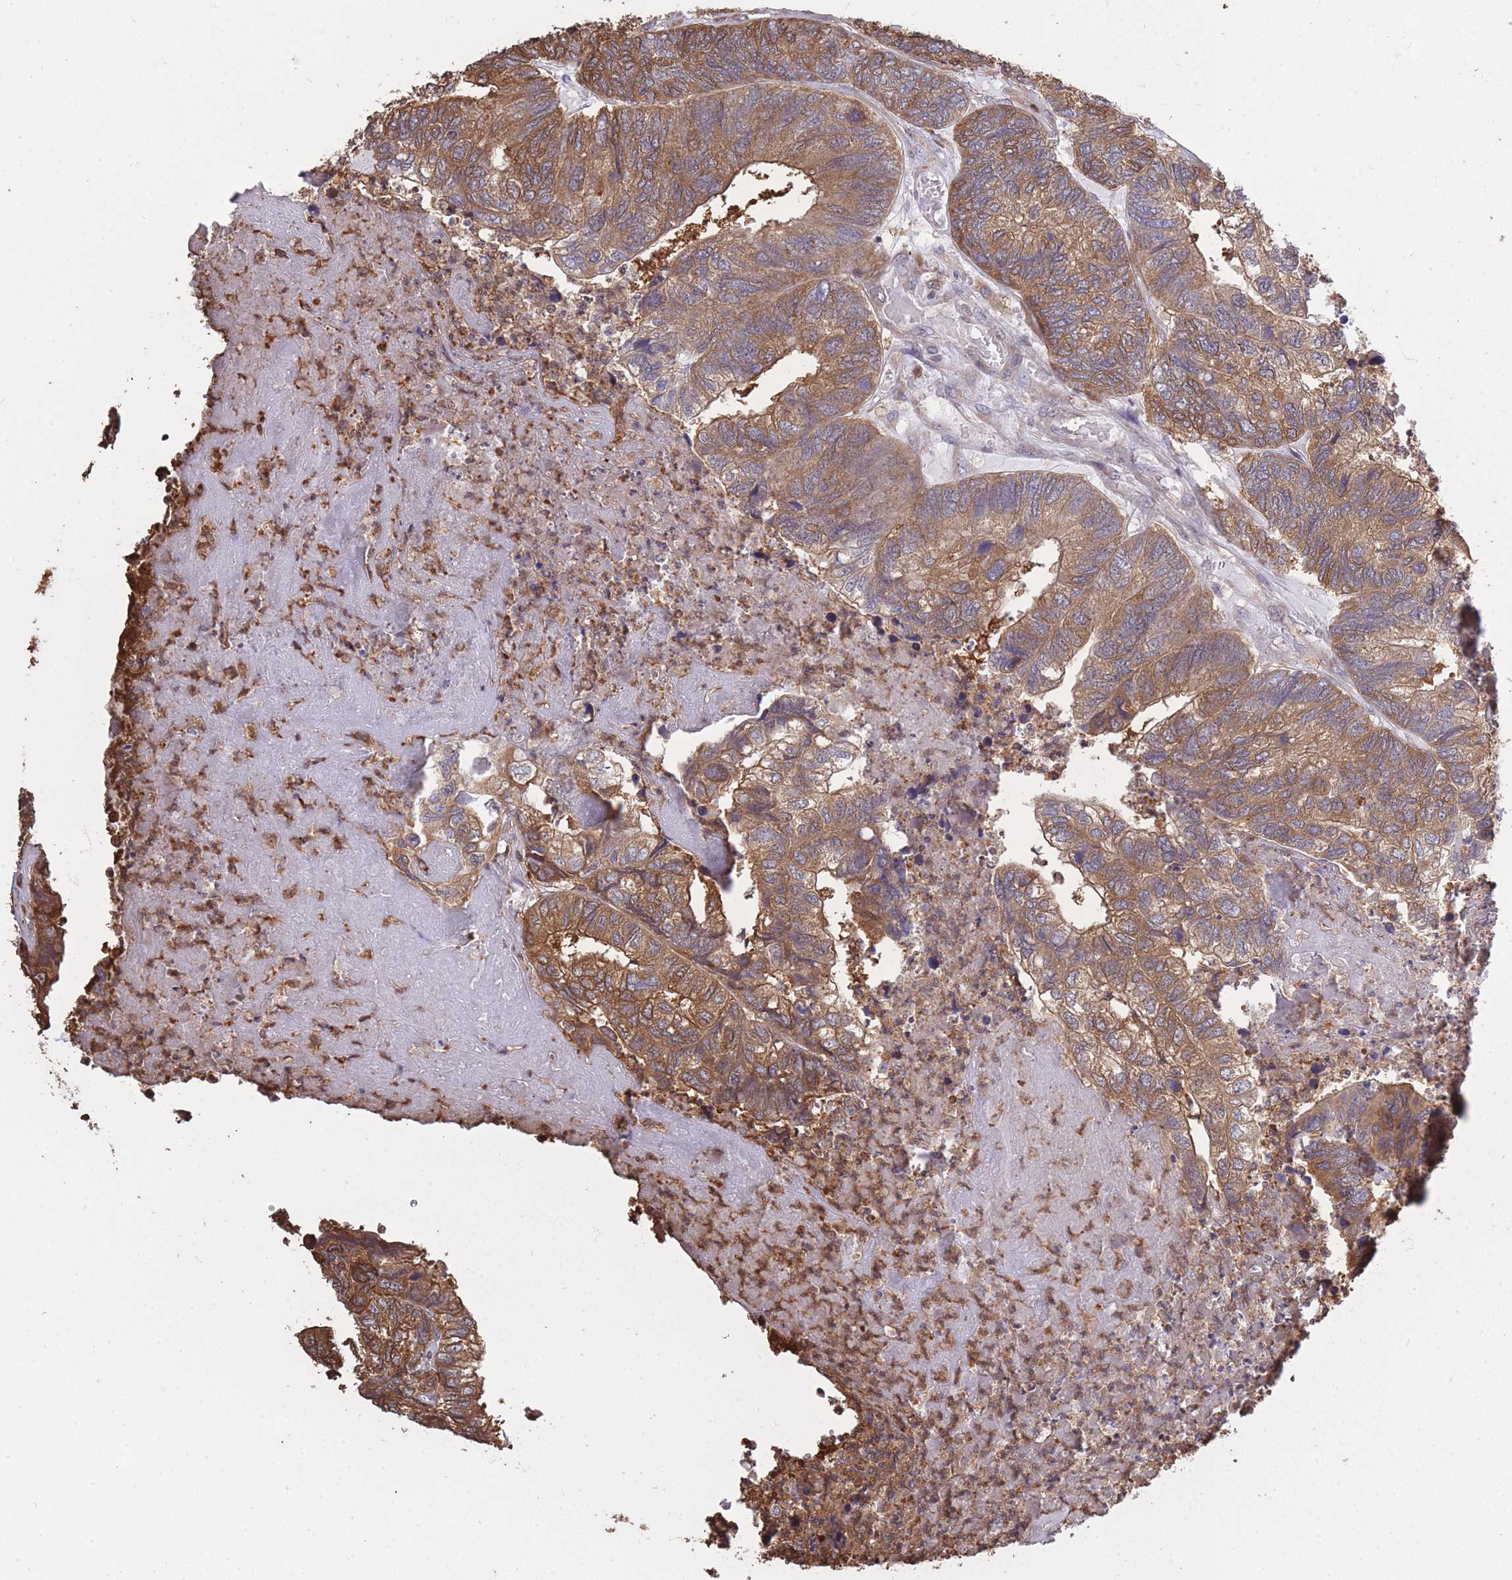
{"staining": {"intensity": "moderate", "quantity": ">75%", "location": "cytoplasmic/membranous"}, "tissue": "colorectal cancer", "cell_type": "Tumor cells", "image_type": "cancer", "snomed": [{"axis": "morphology", "description": "Adenocarcinoma, NOS"}, {"axis": "topography", "description": "Colon"}], "caption": "Immunohistochemical staining of human adenocarcinoma (colorectal) reveals moderate cytoplasmic/membranous protein expression in about >75% of tumor cells. Immunohistochemistry (ihc) stains the protein in brown and the nuclei are stained blue.", "gene": "ARL13B", "patient": {"sex": "female", "age": 67}}